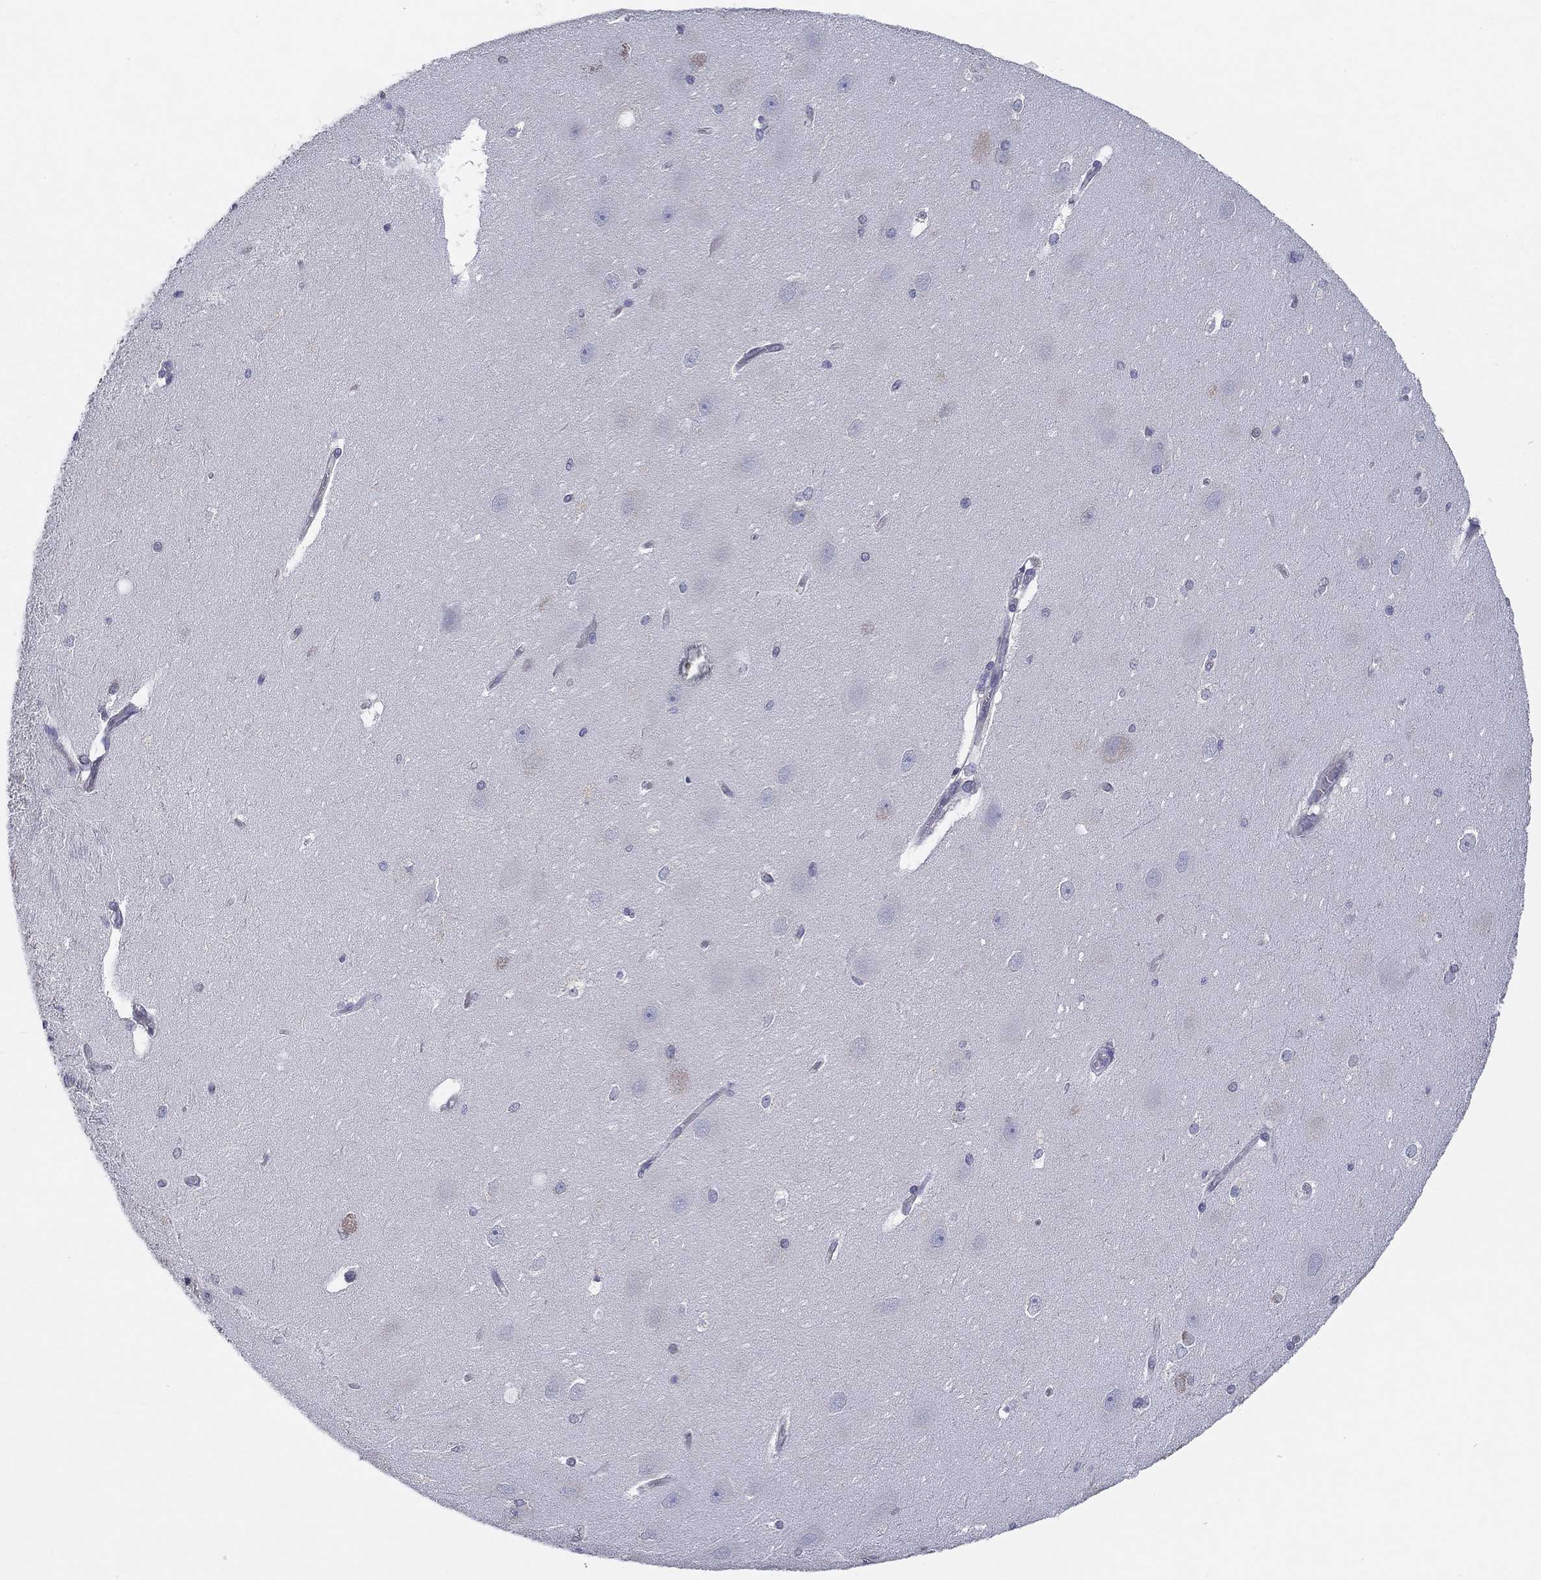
{"staining": {"intensity": "negative", "quantity": "none", "location": "none"}, "tissue": "hippocampus", "cell_type": "Glial cells", "image_type": "normal", "snomed": [{"axis": "morphology", "description": "Normal tissue, NOS"}, {"axis": "topography", "description": "Cerebral cortex"}, {"axis": "topography", "description": "Hippocampus"}], "caption": "This micrograph is of normal hippocampus stained with IHC to label a protein in brown with the nuclei are counter-stained blue. There is no staining in glial cells. (Stains: DAB (3,3'-diaminobenzidine) immunohistochemistry (IHC) with hematoxylin counter stain, Microscopy: brightfield microscopy at high magnification).", "gene": "ERMP1", "patient": {"sex": "female", "age": 19}}